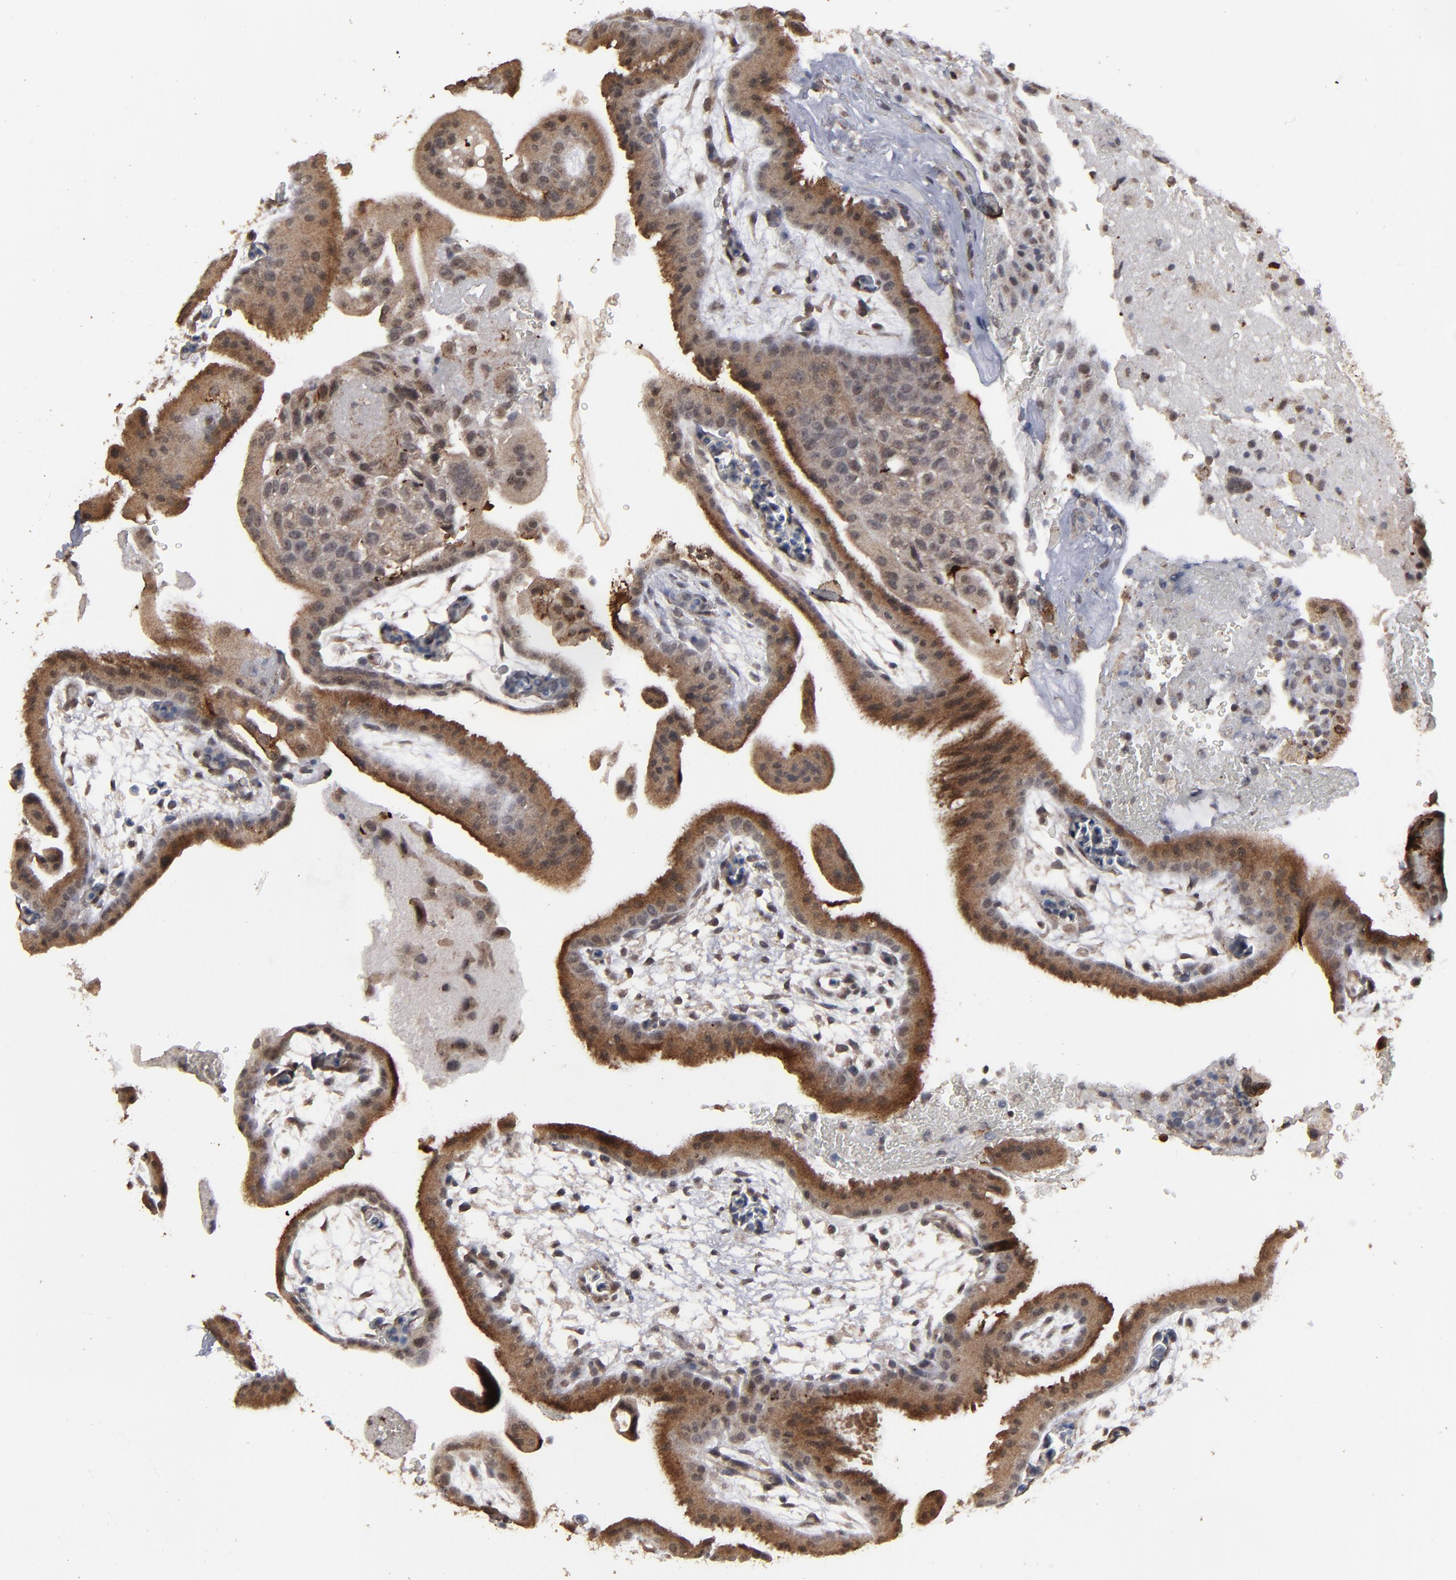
{"staining": {"intensity": "weak", "quantity": "25%-75%", "location": "cytoplasmic/membranous,nuclear"}, "tissue": "placenta", "cell_type": "Decidual cells", "image_type": "normal", "snomed": [{"axis": "morphology", "description": "Normal tissue, NOS"}, {"axis": "topography", "description": "Placenta"}], "caption": "Decidual cells show low levels of weak cytoplasmic/membranous,nuclear expression in approximately 25%-75% of cells in benign placenta.", "gene": "SLC22A17", "patient": {"sex": "female", "age": 19}}